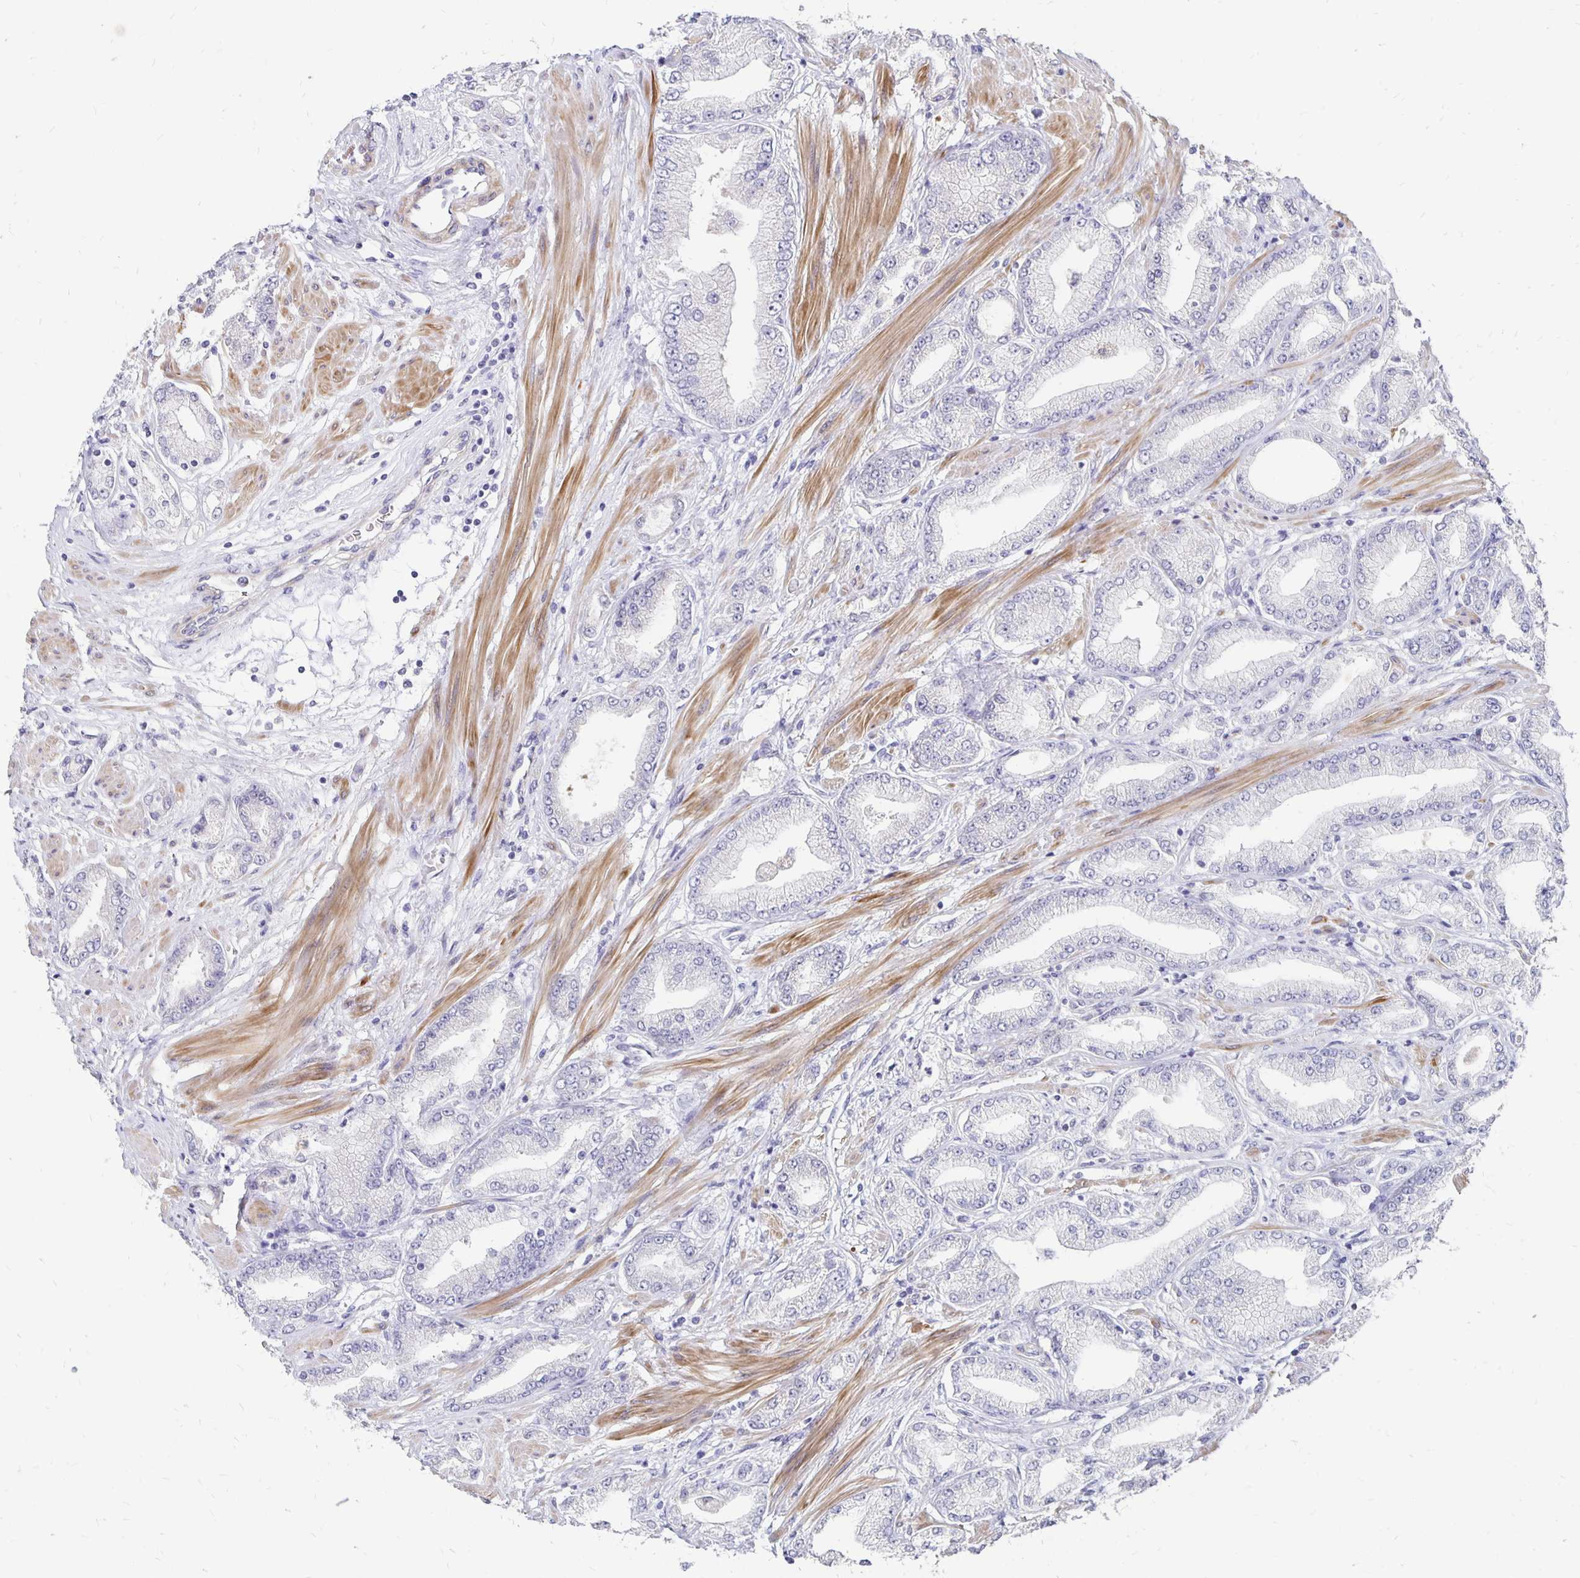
{"staining": {"intensity": "negative", "quantity": "none", "location": "none"}, "tissue": "prostate cancer", "cell_type": "Tumor cells", "image_type": "cancer", "snomed": [{"axis": "morphology", "description": "Adenocarcinoma, High grade"}, {"axis": "topography", "description": "Prostate"}], "caption": "Immunohistochemical staining of prostate cancer (high-grade adenocarcinoma) shows no significant positivity in tumor cells.", "gene": "ATOSB", "patient": {"sex": "male", "age": 67}}